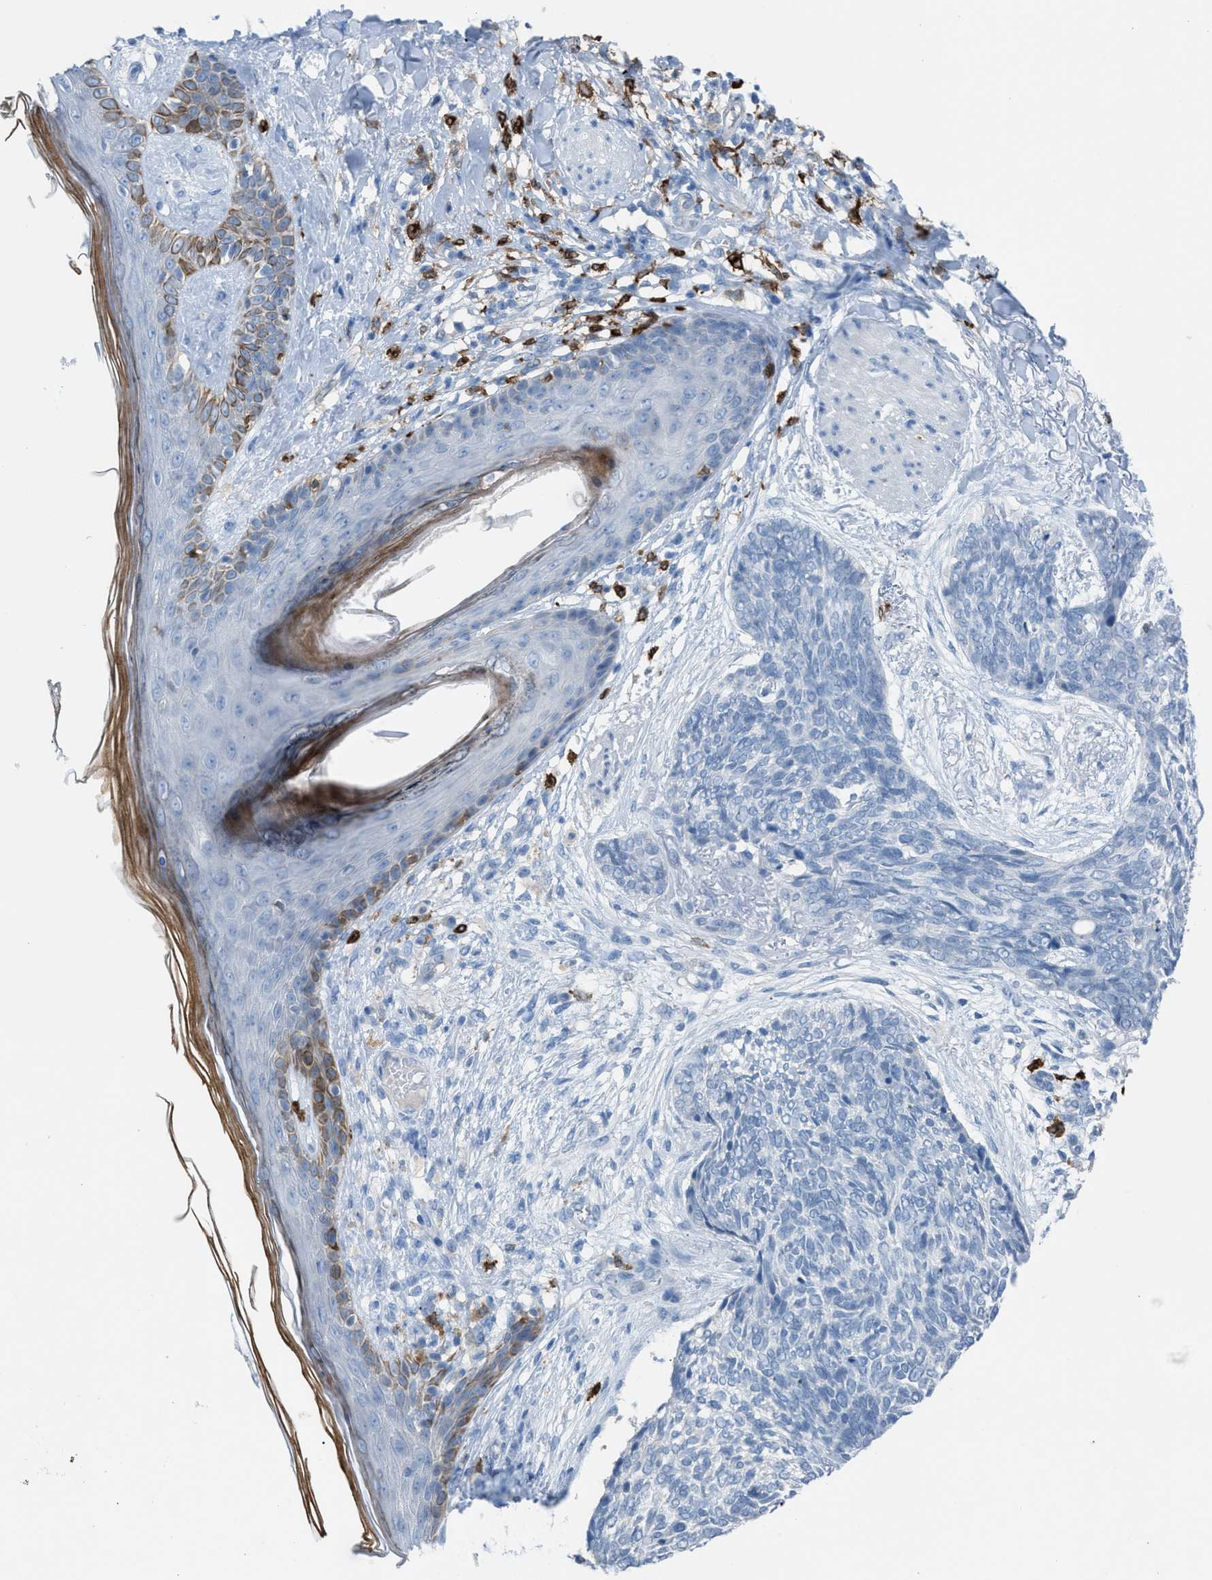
{"staining": {"intensity": "negative", "quantity": "none", "location": "none"}, "tissue": "skin cancer", "cell_type": "Tumor cells", "image_type": "cancer", "snomed": [{"axis": "morphology", "description": "Basal cell carcinoma"}, {"axis": "topography", "description": "Skin"}], "caption": "High power microscopy photomicrograph of an IHC histopathology image of basal cell carcinoma (skin), revealing no significant positivity in tumor cells.", "gene": "CLEC10A", "patient": {"sex": "female", "age": 84}}